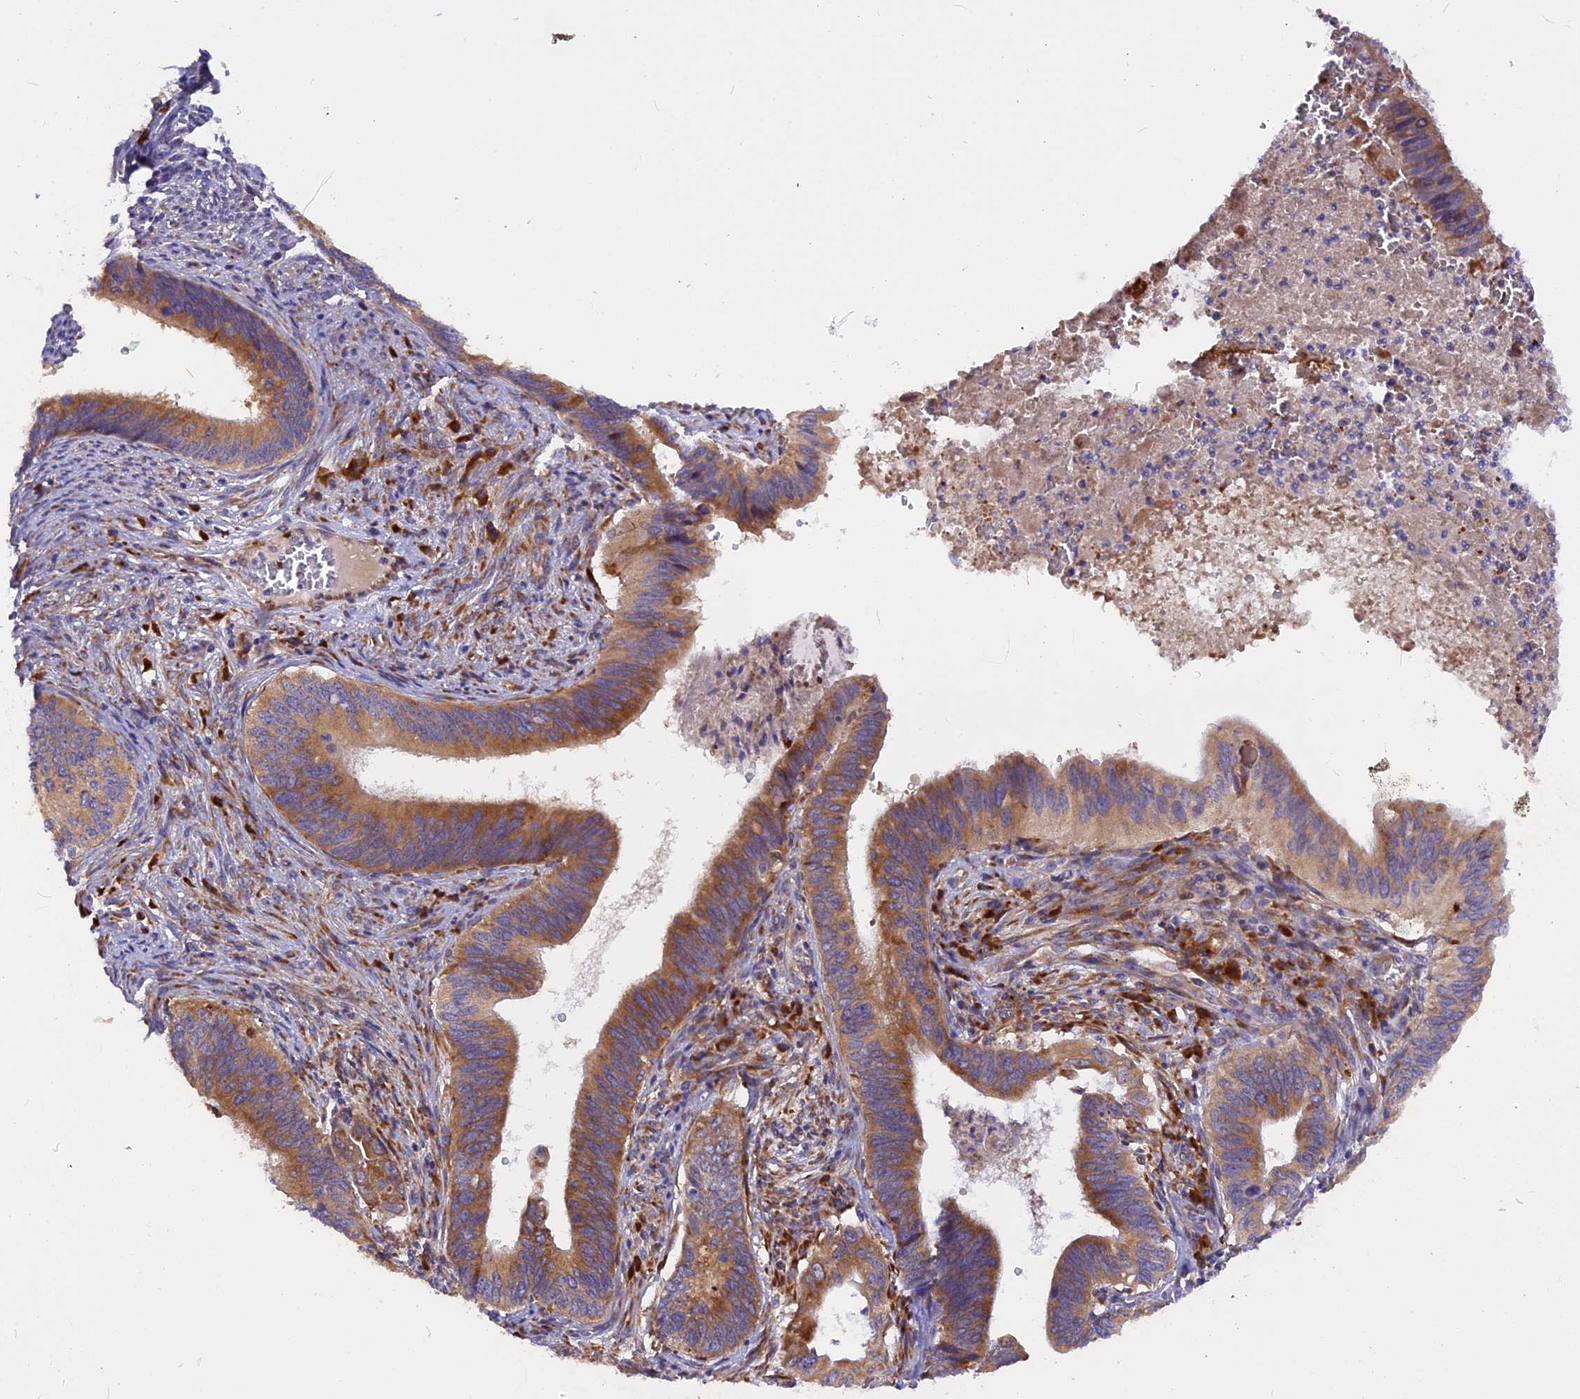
{"staining": {"intensity": "moderate", "quantity": ">75%", "location": "cytoplasmic/membranous"}, "tissue": "cervical cancer", "cell_type": "Tumor cells", "image_type": "cancer", "snomed": [{"axis": "morphology", "description": "Adenocarcinoma, NOS"}, {"axis": "topography", "description": "Cervix"}], "caption": "This image demonstrates immunohistochemistry (IHC) staining of human cervical cancer (adenocarcinoma), with medium moderate cytoplasmic/membranous positivity in approximately >75% of tumor cells.", "gene": "GNPTAB", "patient": {"sex": "female", "age": 42}}